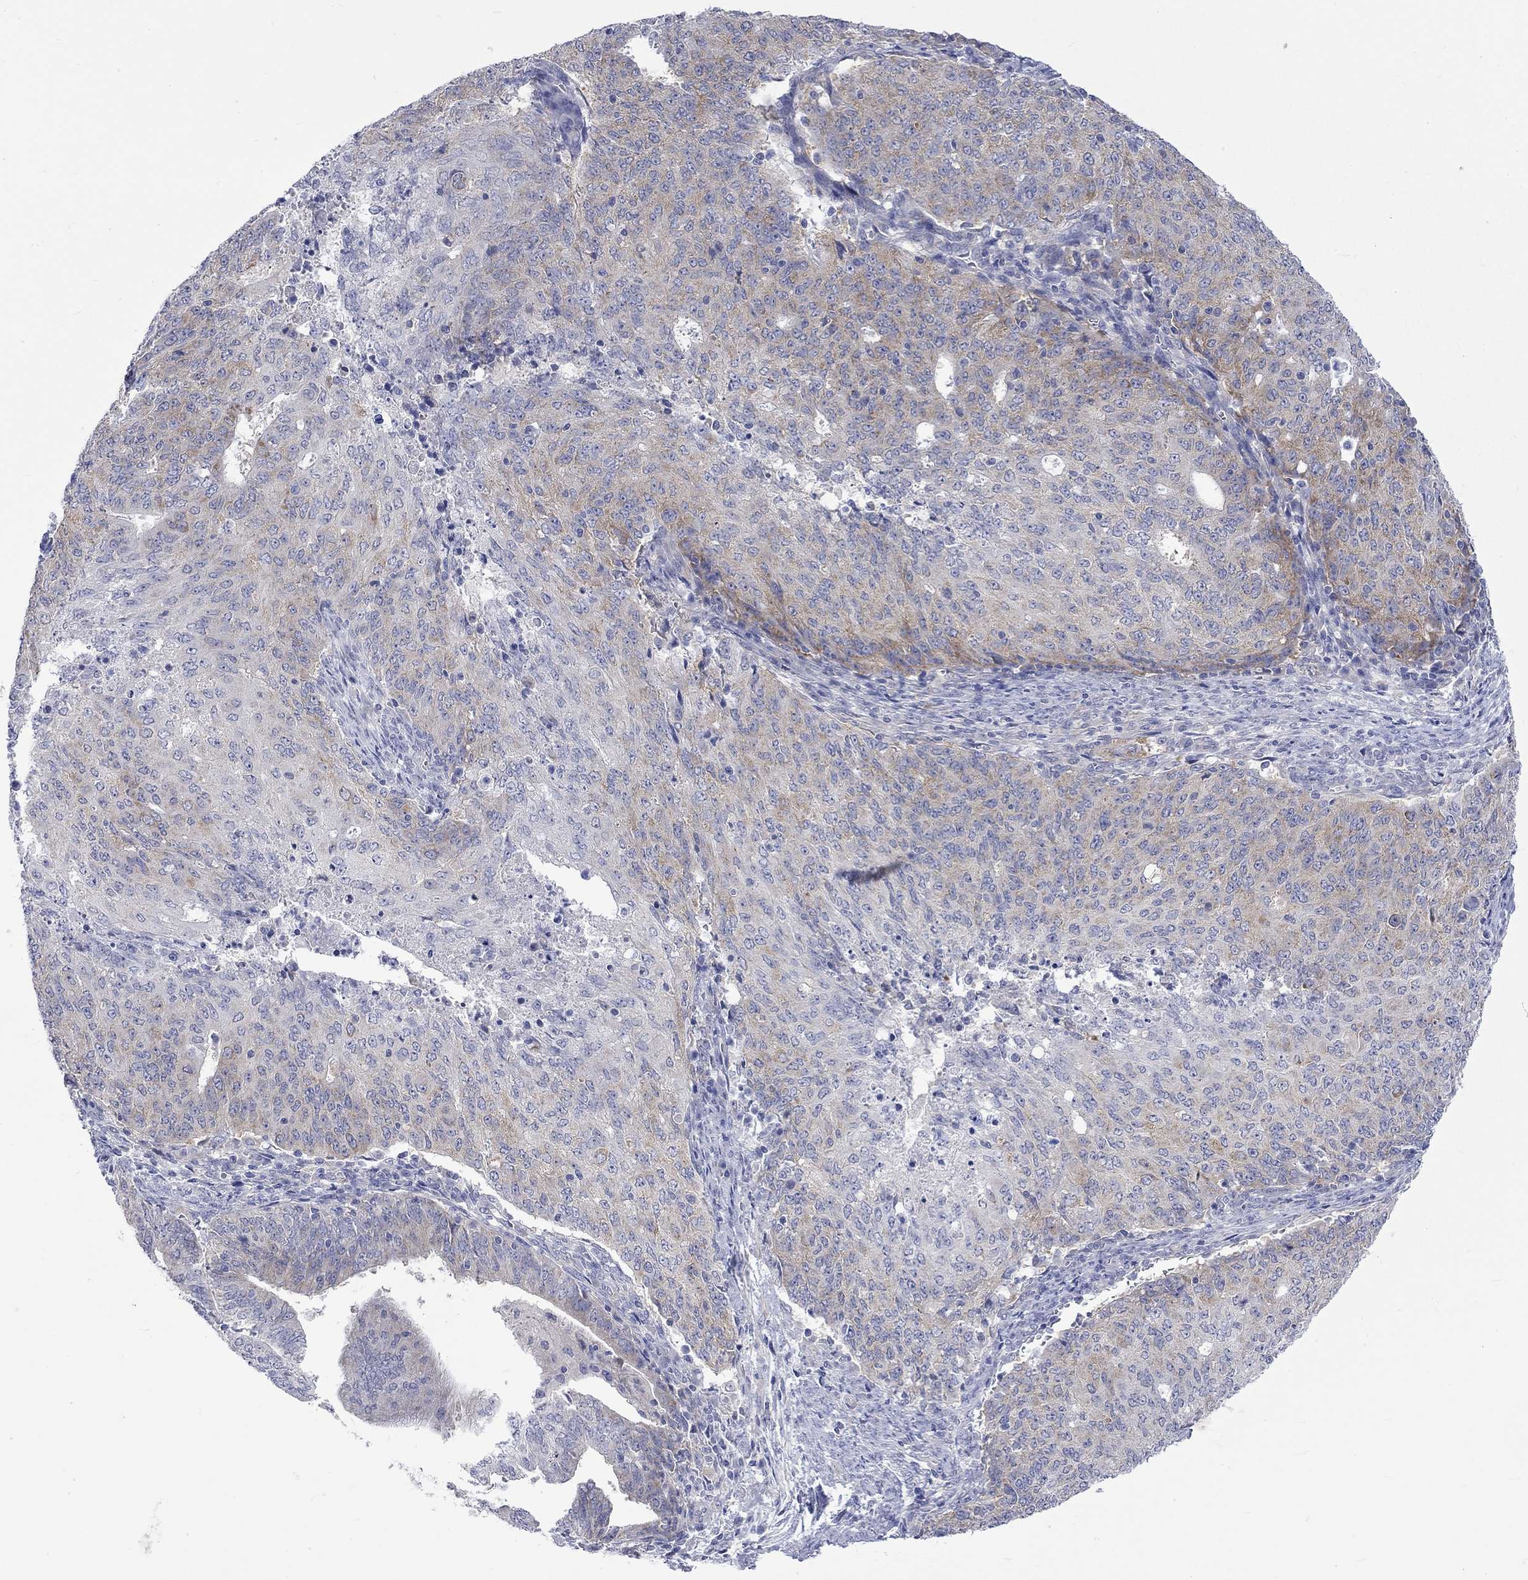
{"staining": {"intensity": "weak", "quantity": "25%-75%", "location": "cytoplasmic/membranous"}, "tissue": "endometrial cancer", "cell_type": "Tumor cells", "image_type": "cancer", "snomed": [{"axis": "morphology", "description": "Adenocarcinoma, NOS"}, {"axis": "topography", "description": "Endometrium"}], "caption": "A low amount of weak cytoplasmic/membranous expression is identified in approximately 25%-75% of tumor cells in endometrial cancer (adenocarcinoma) tissue.", "gene": "CERS1", "patient": {"sex": "female", "age": 82}}